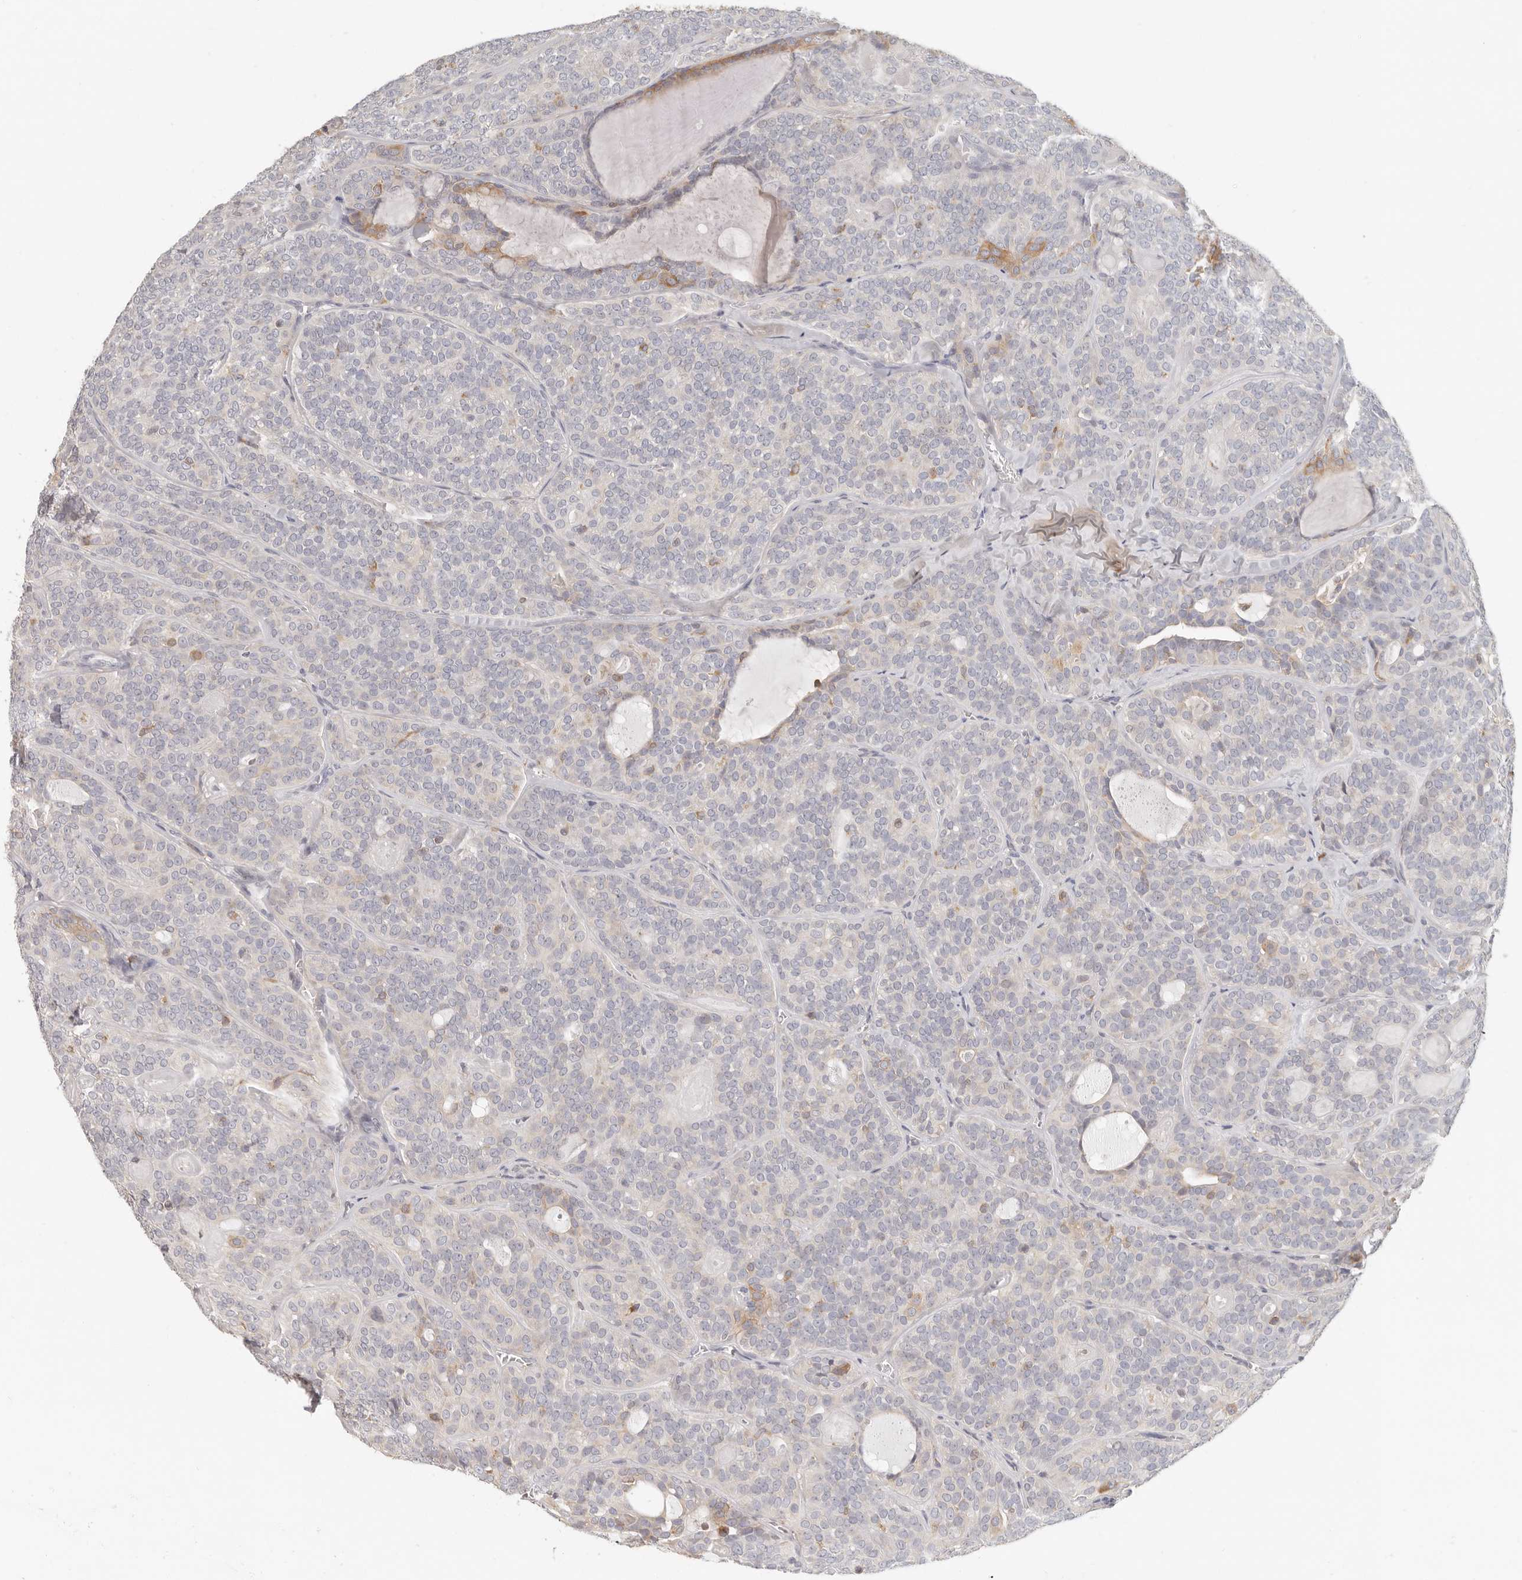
{"staining": {"intensity": "negative", "quantity": "none", "location": "none"}, "tissue": "head and neck cancer", "cell_type": "Tumor cells", "image_type": "cancer", "snomed": [{"axis": "morphology", "description": "Adenocarcinoma, NOS"}, {"axis": "topography", "description": "Head-Neck"}], "caption": "The immunohistochemistry image has no significant positivity in tumor cells of adenocarcinoma (head and neck) tissue. (DAB immunohistochemistry (IHC) with hematoxylin counter stain).", "gene": "ANXA9", "patient": {"sex": "male", "age": 66}}